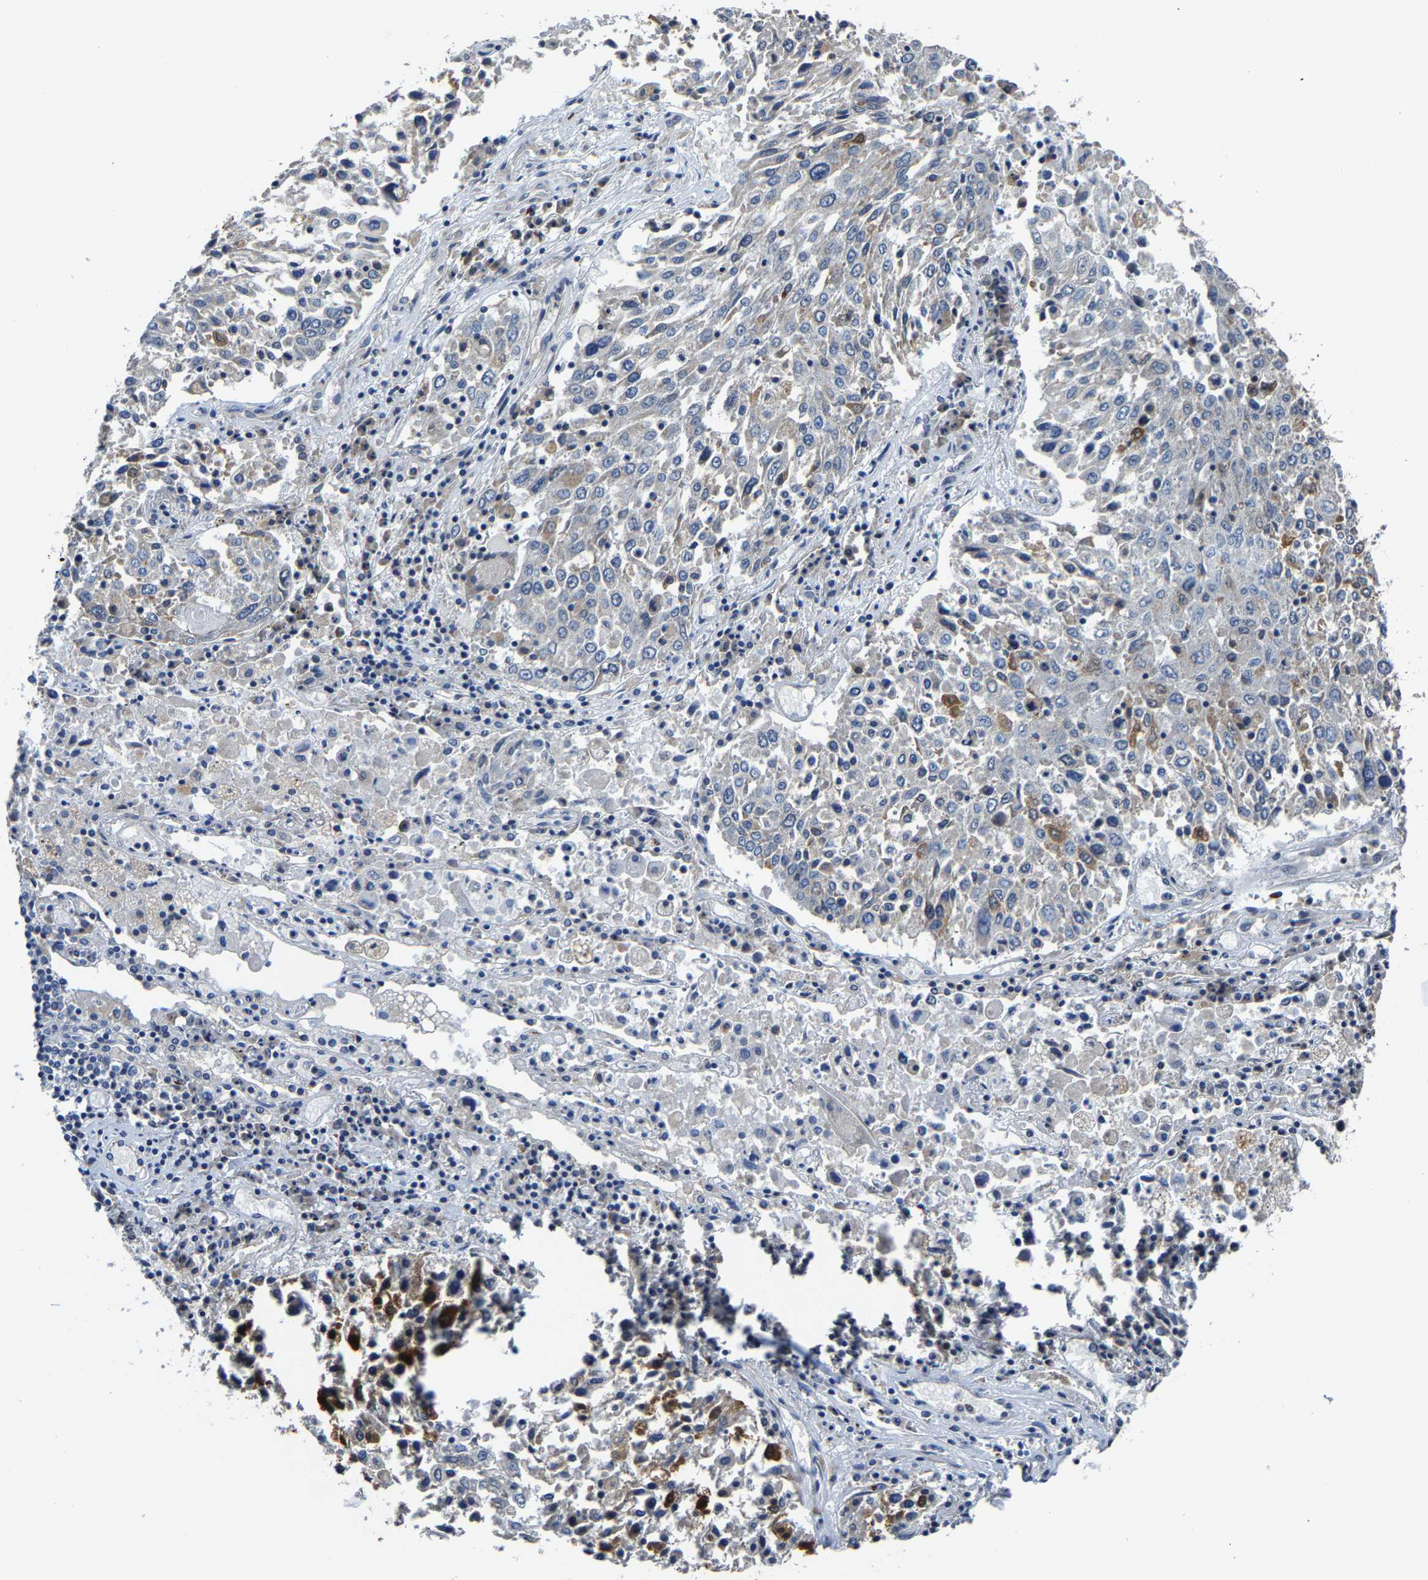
{"staining": {"intensity": "moderate", "quantity": "<25%", "location": "cytoplasmic/membranous"}, "tissue": "lung cancer", "cell_type": "Tumor cells", "image_type": "cancer", "snomed": [{"axis": "morphology", "description": "Squamous cell carcinoma, NOS"}, {"axis": "topography", "description": "Lung"}], "caption": "Protein positivity by immunohistochemistry (IHC) reveals moderate cytoplasmic/membranous expression in approximately <25% of tumor cells in lung cancer (squamous cell carcinoma).", "gene": "AGK", "patient": {"sex": "male", "age": 65}}